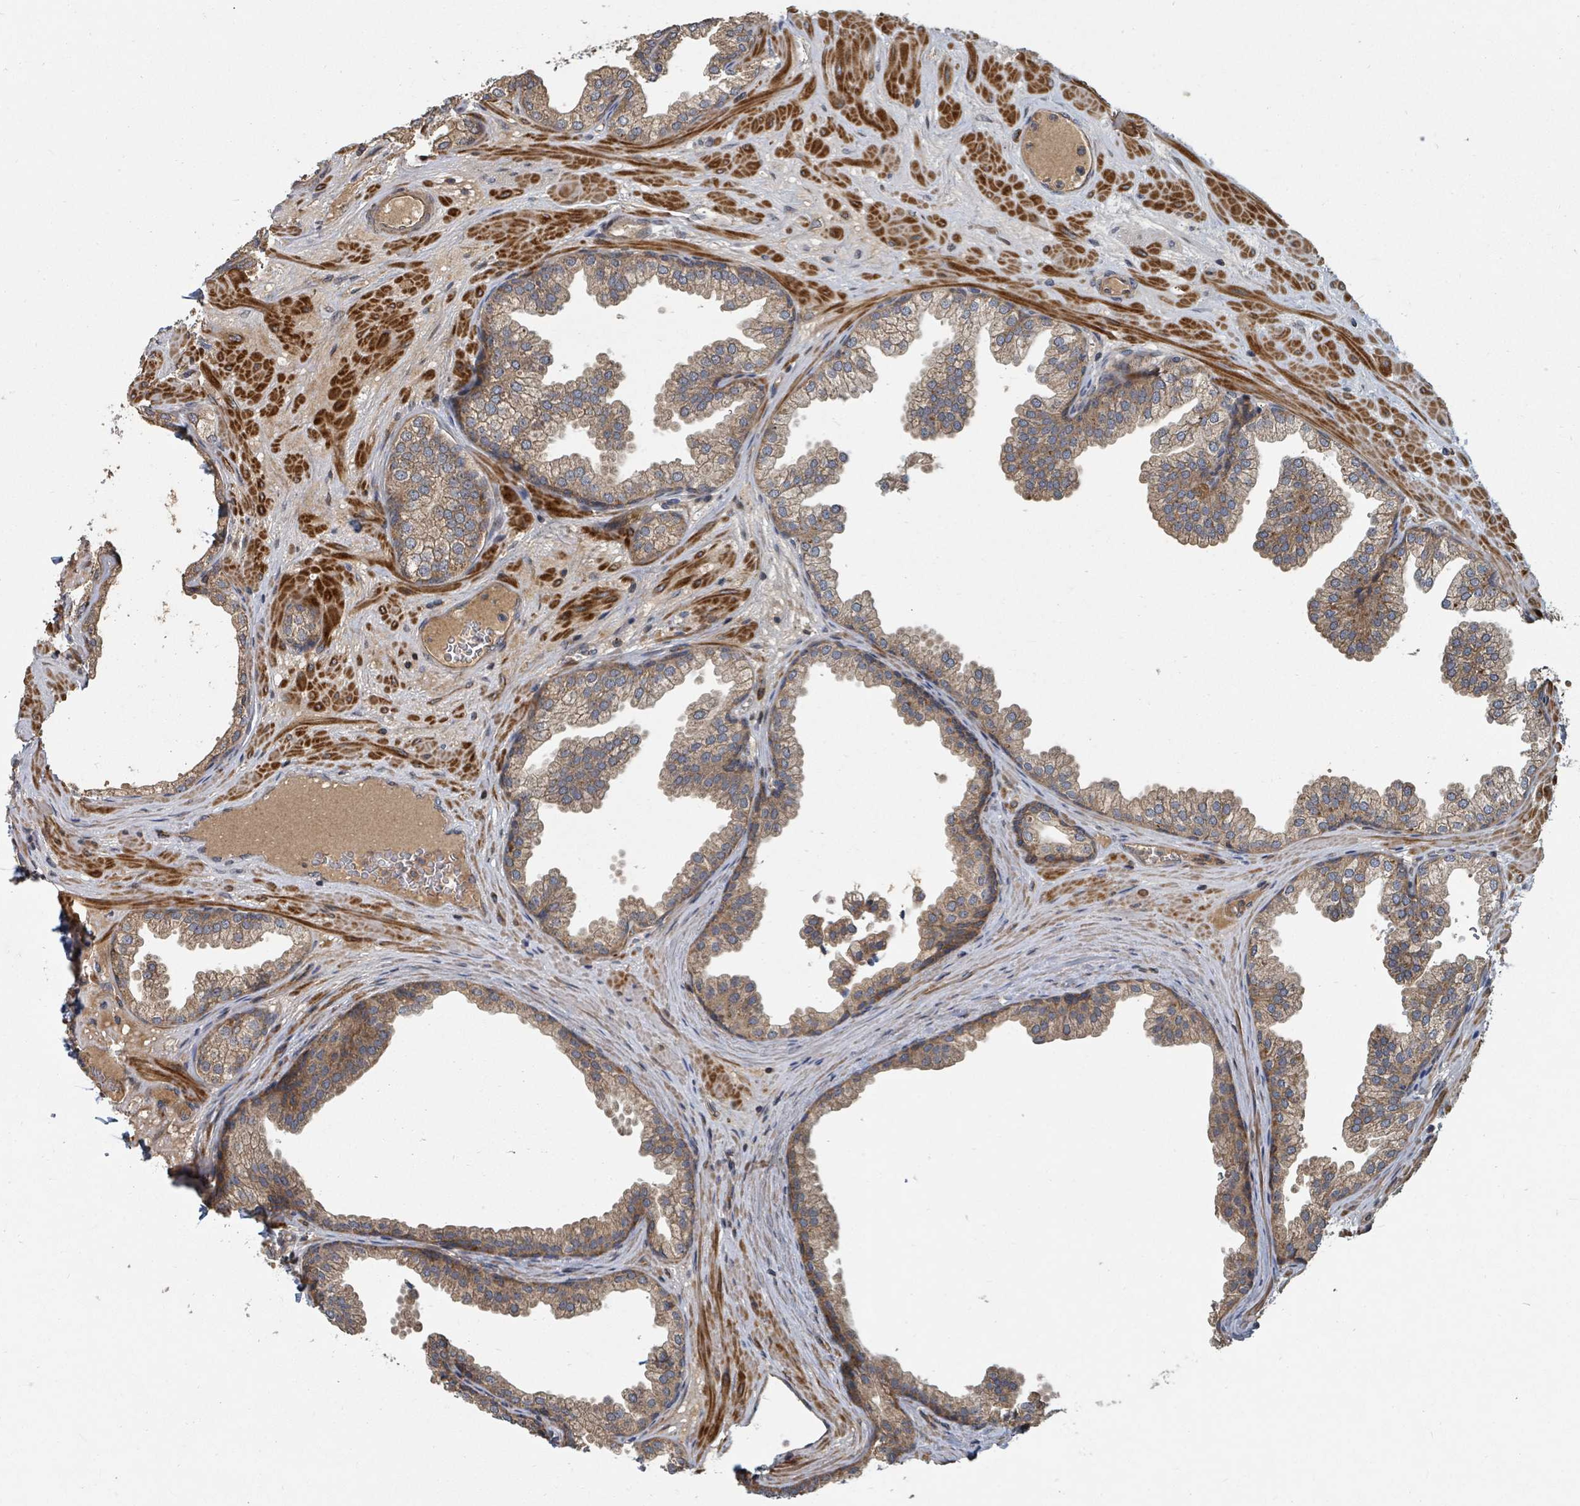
{"staining": {"intensity": "moderate", "quantity": ">75%", "location": "cytoplasmic/membranous"}, "tissue": "prostate", "cell_type": "Glandular cells", "image_type": "normal", "snomed": [{"axis": "morphology", "description": "Normal tissue, NOS"}, {"axis": "topography", "description": "Prostate"}], "caption": "Immunohistochemical staining of normal prostate reveals moderate cytoplasmic/membranous protein expression in about >75% of glandular cells. The staining is performed using DAB (3,3'-diaminobenzidine) brown chromogen to label protein expression. The nuclei are counter-stained blue using hematoxylin.", "gene": "DPM1", "patient": {"sex": "male", "age": 37}}